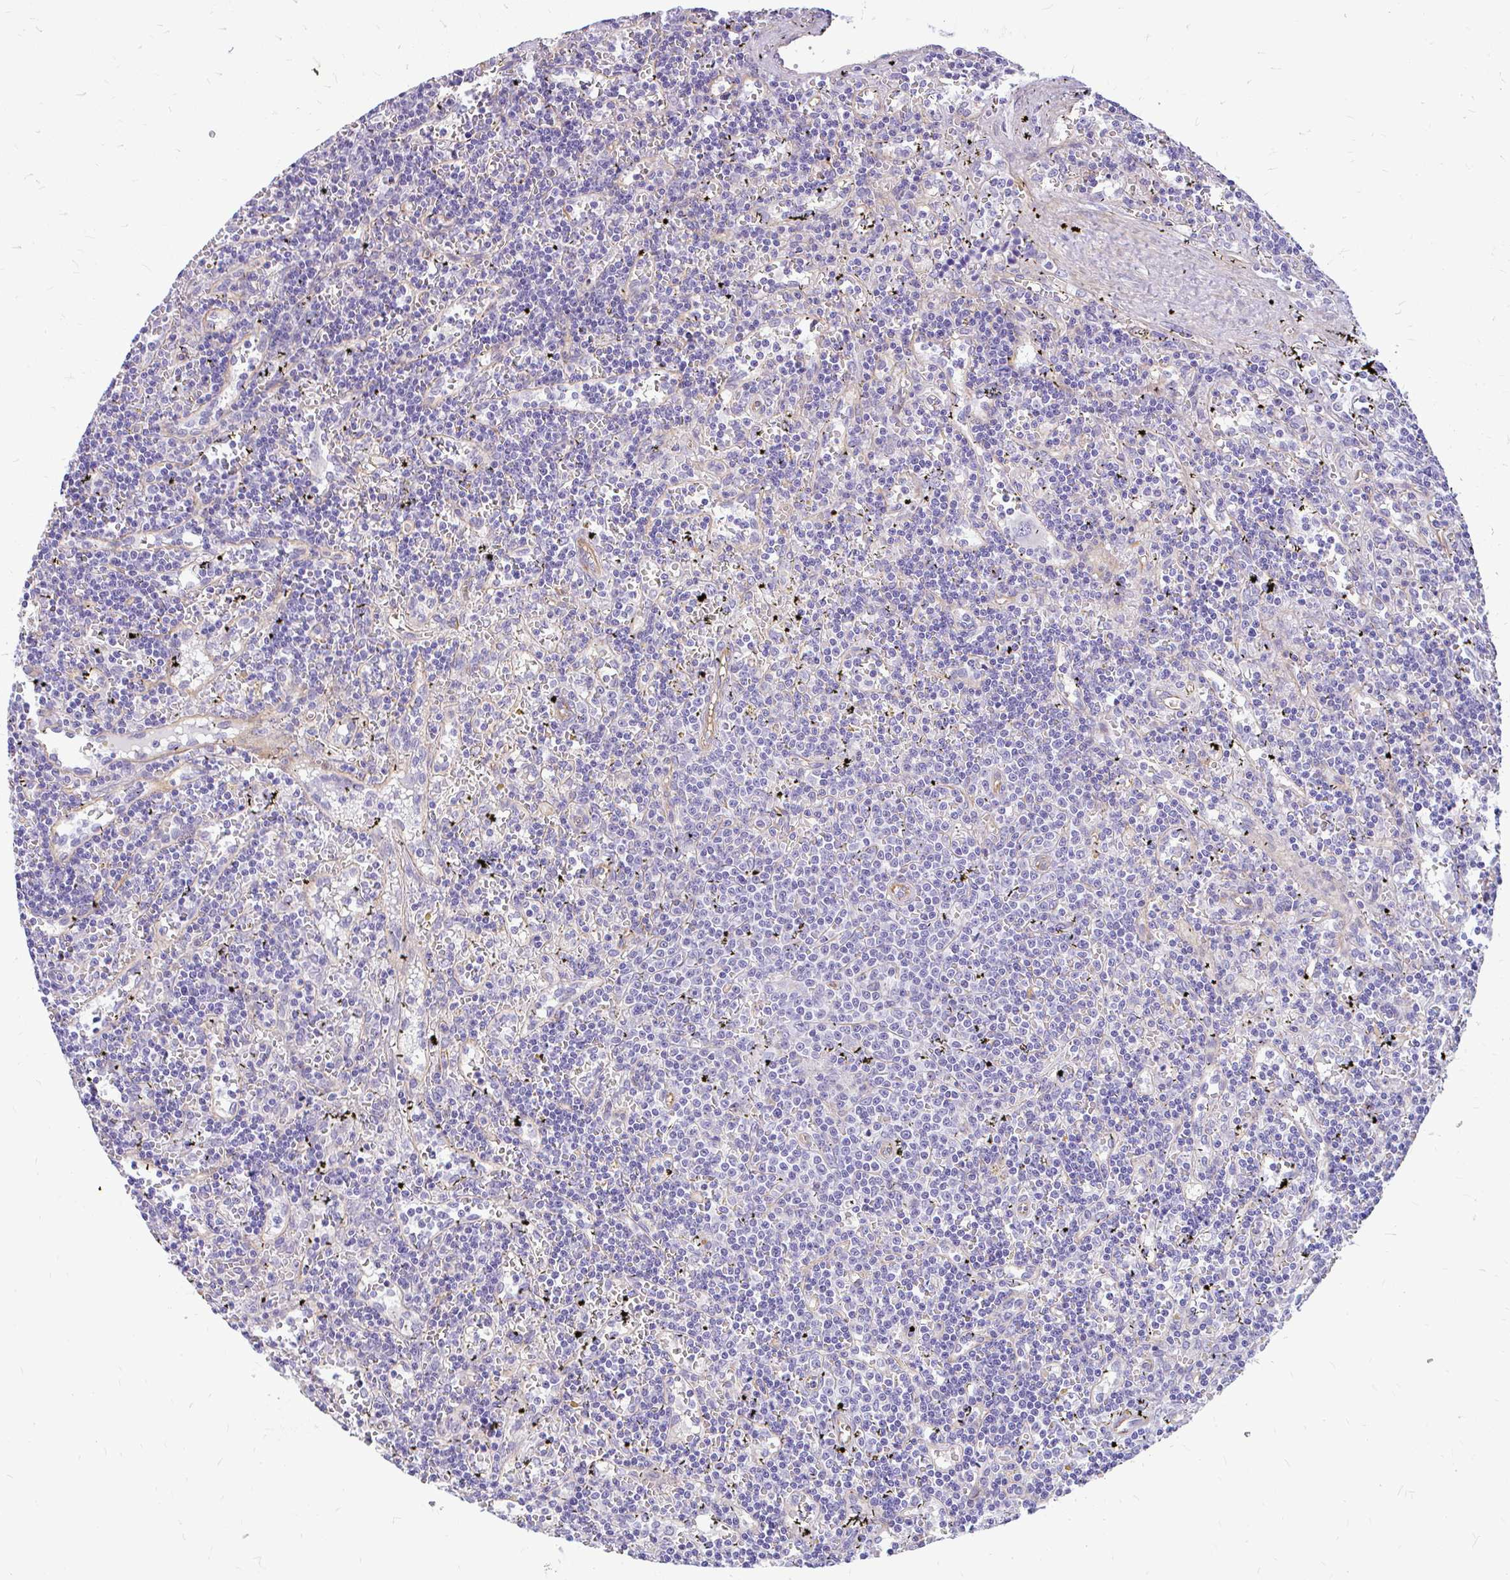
{"staining": {"intensity": "negative", "quantity": "none", "location": "none"}, "tissue": "lymphoma", "cell_type": "Tumor cells", "image_type": "cancer", "snomed": [{"axis": "morphology", "description": "Malignant lymphoma, non-Hodgkin's type, Low grade"}, {"axis": "topography", "description": "Spleen"}], "caption": "This image is of low-grade malignant lymphoma, non-Hodgkin's type stained with immunohistochemistry (IHC) to label a protein in brown with the nuclei are counter-stained blue. There is no positivity in tumor cells.", "gene": "FAM83C", "patient": {"sex": "male", "age": 60}}